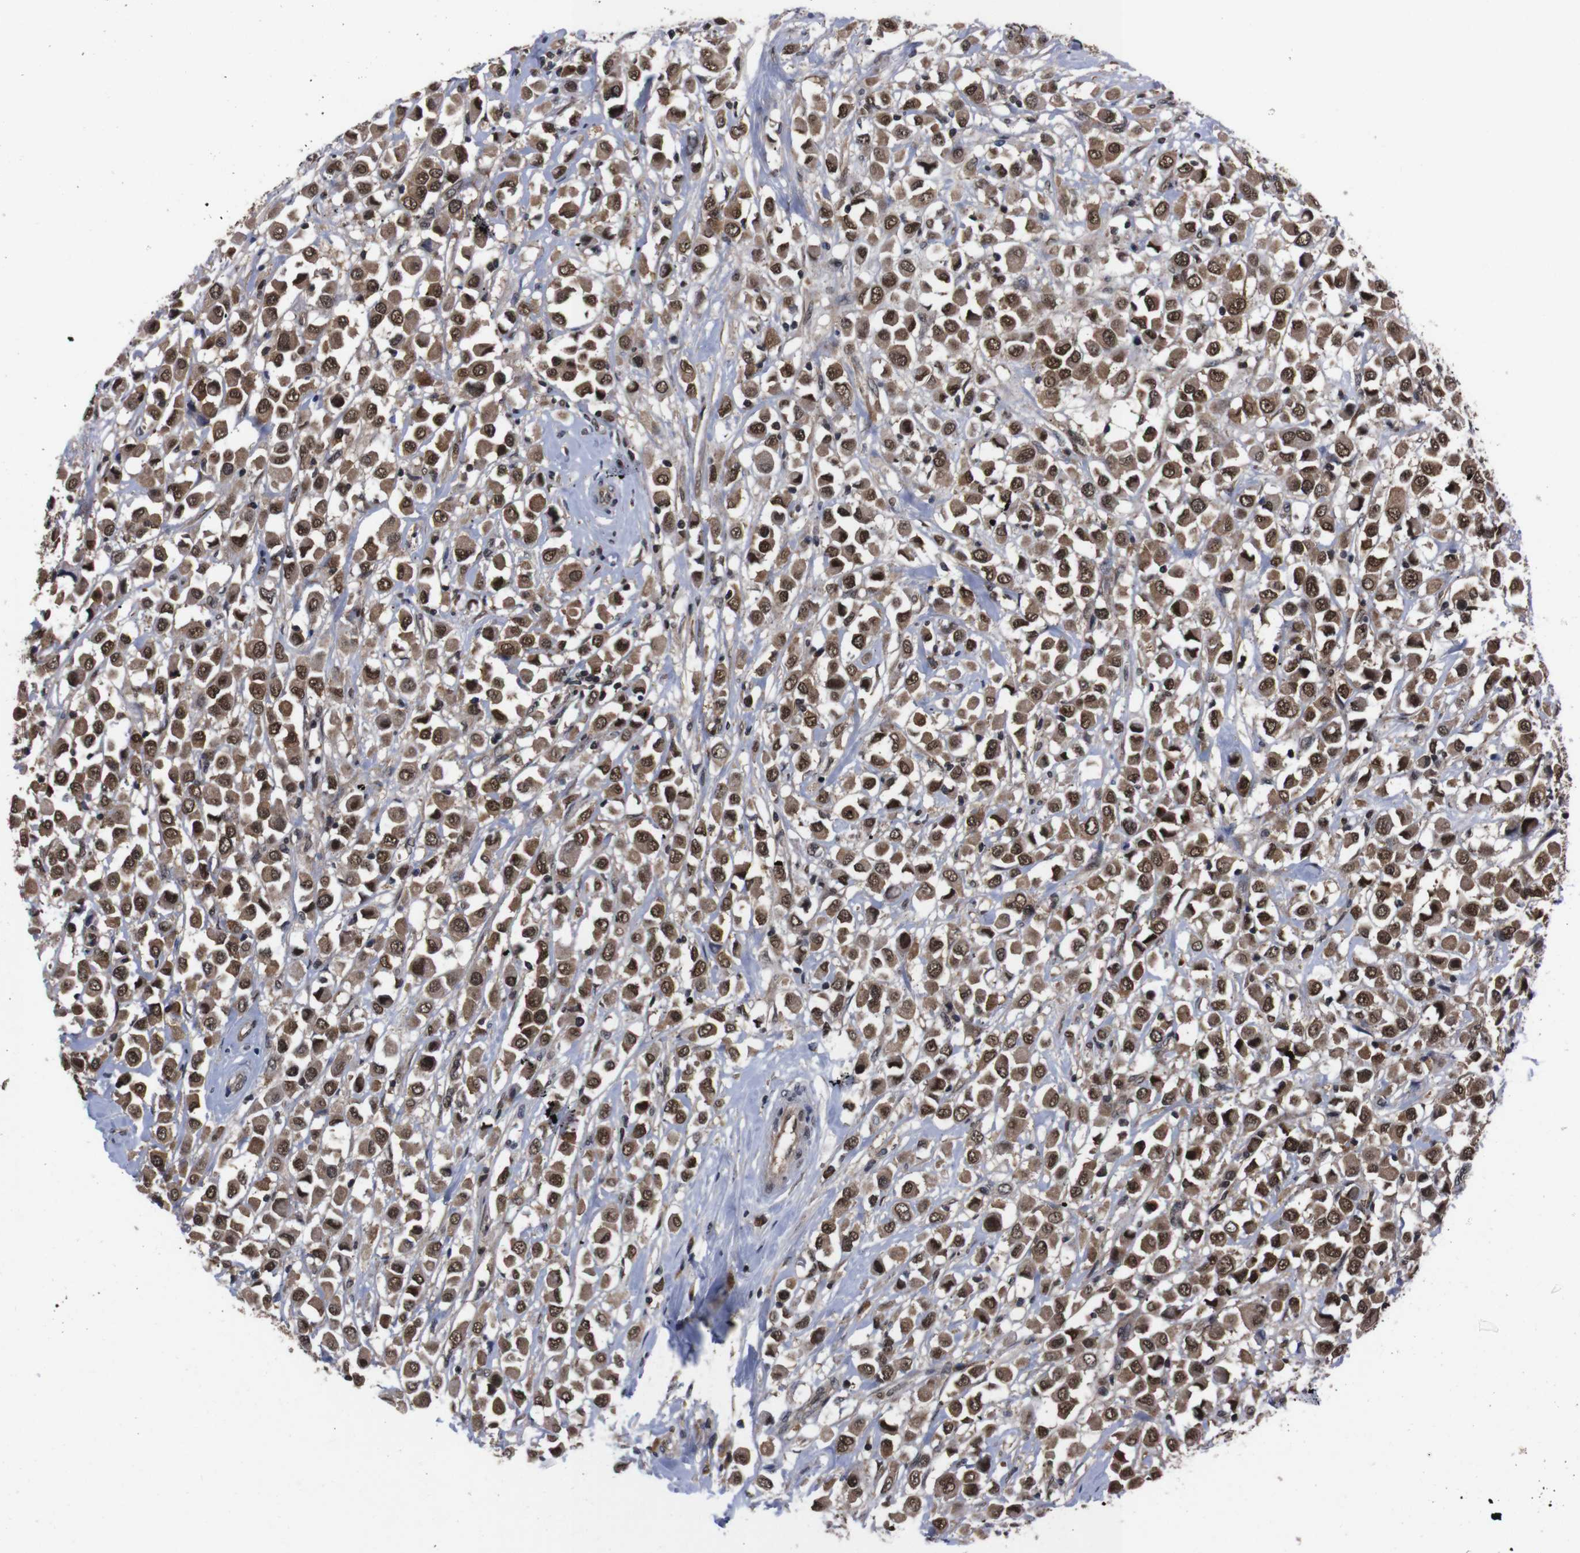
{"staining": {"intensity": "moderate", "quantity": ">75%", "location": "cytoplasmic/membranous,nuclear"}, "tissue": "breast cancer", "cell_type": "Tumor cells", "image_type": "cancer", "snomed": [{"axis": "morphology", "description": "Duct carcinoma"}, {"axis": "topography", "description": "Breast"}], "caption": "Breast infiltrating ductal carcinoma tissue shows moderate cytoplasmic/membranous and nuclear positivity in approximately >75% of tumor cells", "gene": "UBQLN2", "patient": {"sex": "female", "age": 61}}